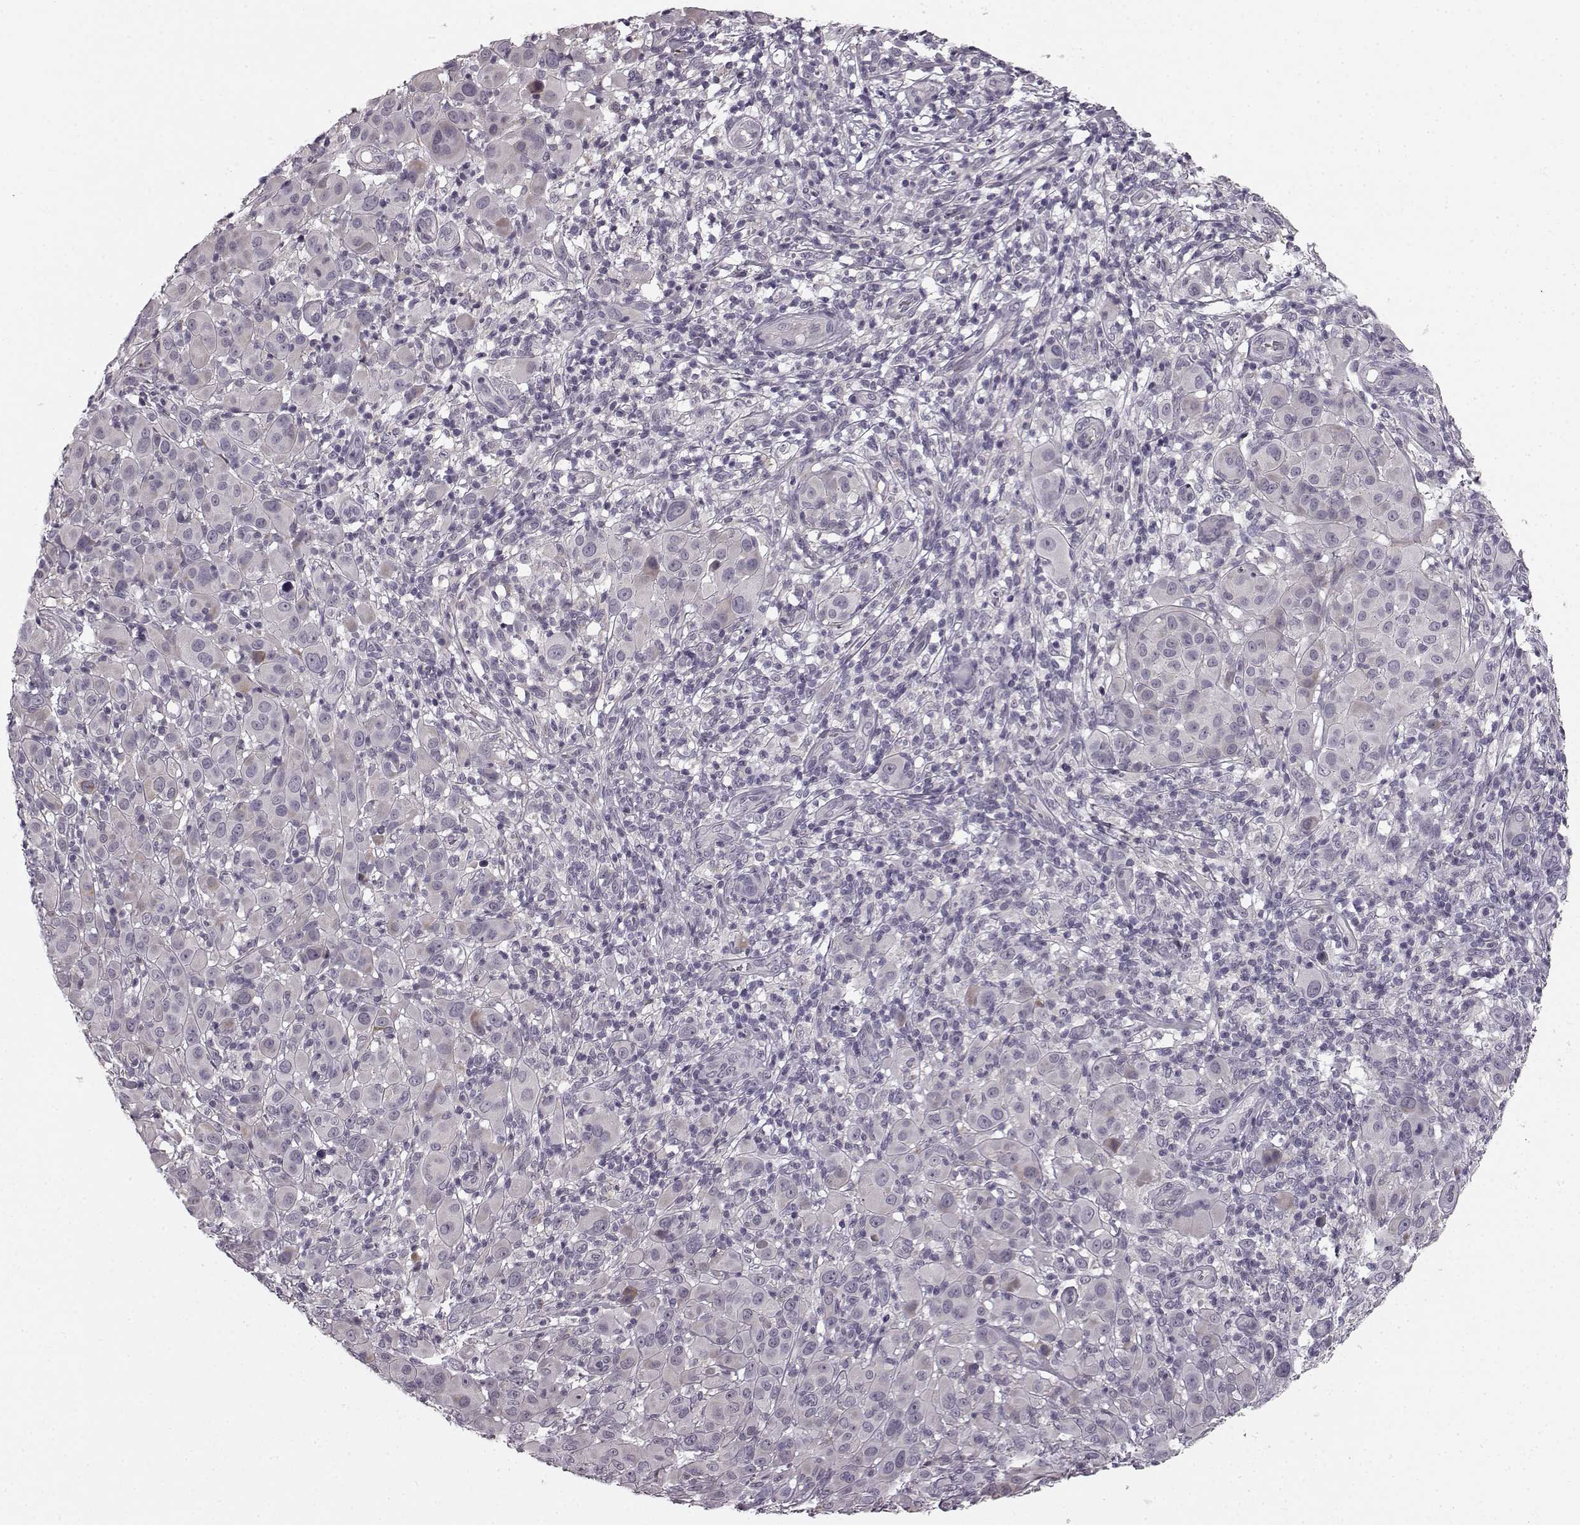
{"staining": {"intensity": "negative", "quantity": "none", "location": "none"}, "tissue": "melanoma", "cell_type": "Tumor cells", "image_type": "cancer", "snomed": [{"axis": "morphology", "description": "Malignant melanoma, NOS"}, {"axis": "topography", "description": "Skin"}], "caption": "An immunohistochemistry micrograph of malignant melanoma is shown. There is no staining in tumor cells of malignant melanoma. The staining was performed using DAB to visualize the protein expression in brown, while the nuclei were stained in blue with hematoxylin (Magnification: 20x).", "gene": "FAM234B", "patient": {"sex": "female", "age": 87}}